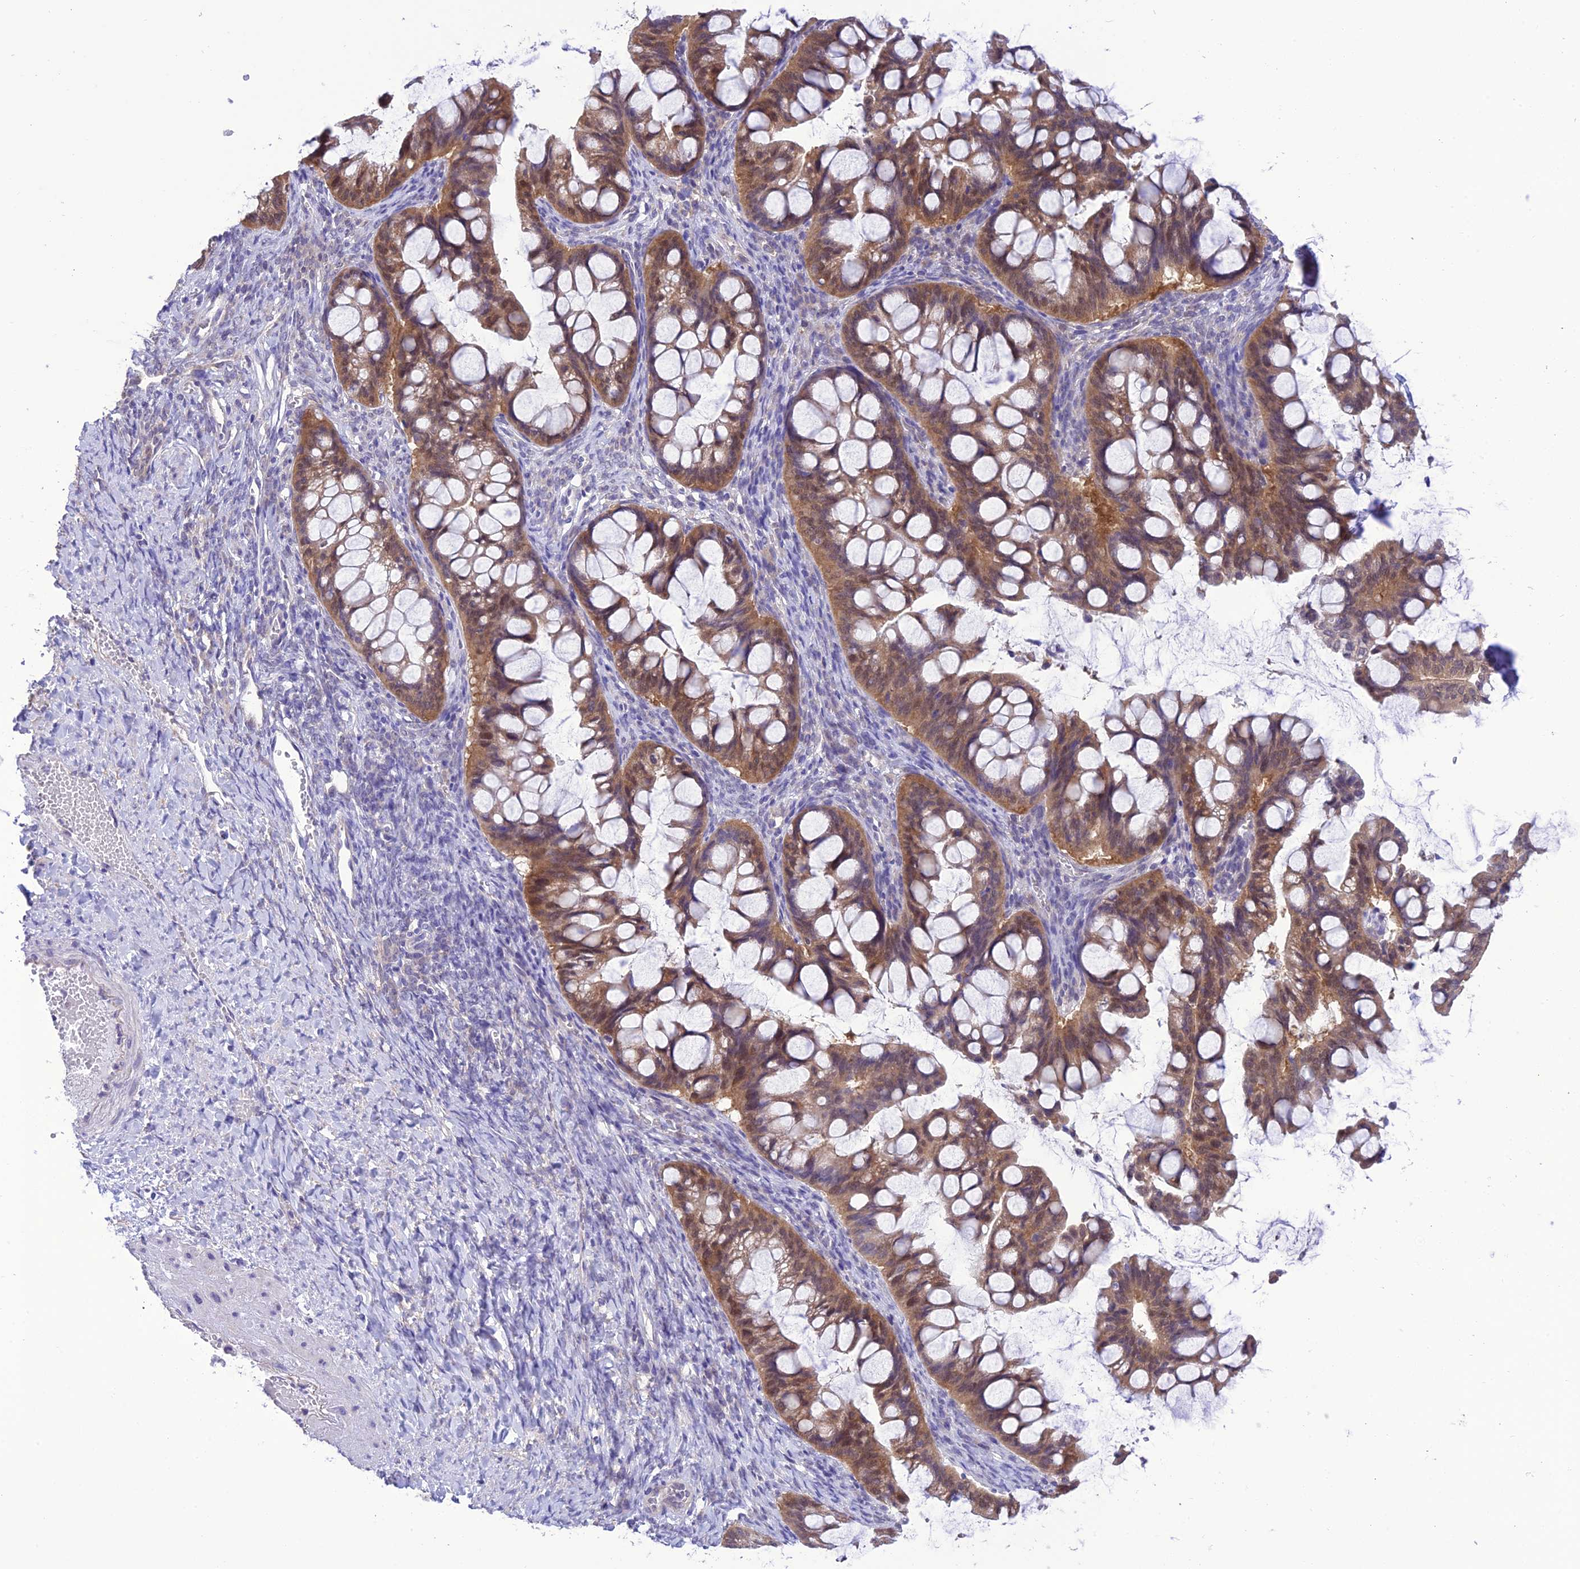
{"staining": {"intensity": "moderate", "quantity": ">75%", "location": "cytoplasmic/membranous,nuclear"}, "tissue": "ovarian cancer", "cell_type": "Tumor cells", "image_type": "cancer", "snomed": [{"axis": "morphology", "description": "Cystadenocarcinoma, mucinous, NOS"}, {"axis": "topography", "description": "Ovary"}], "caption": "The histopathology image reveals a brown stain indicating the presence of a protein in the cytoplasmic/membranous and nuclear of tumor cells in ovarian cancer.", "gene": "RNF126", "patient": {"sex": "female", "age": 73}}